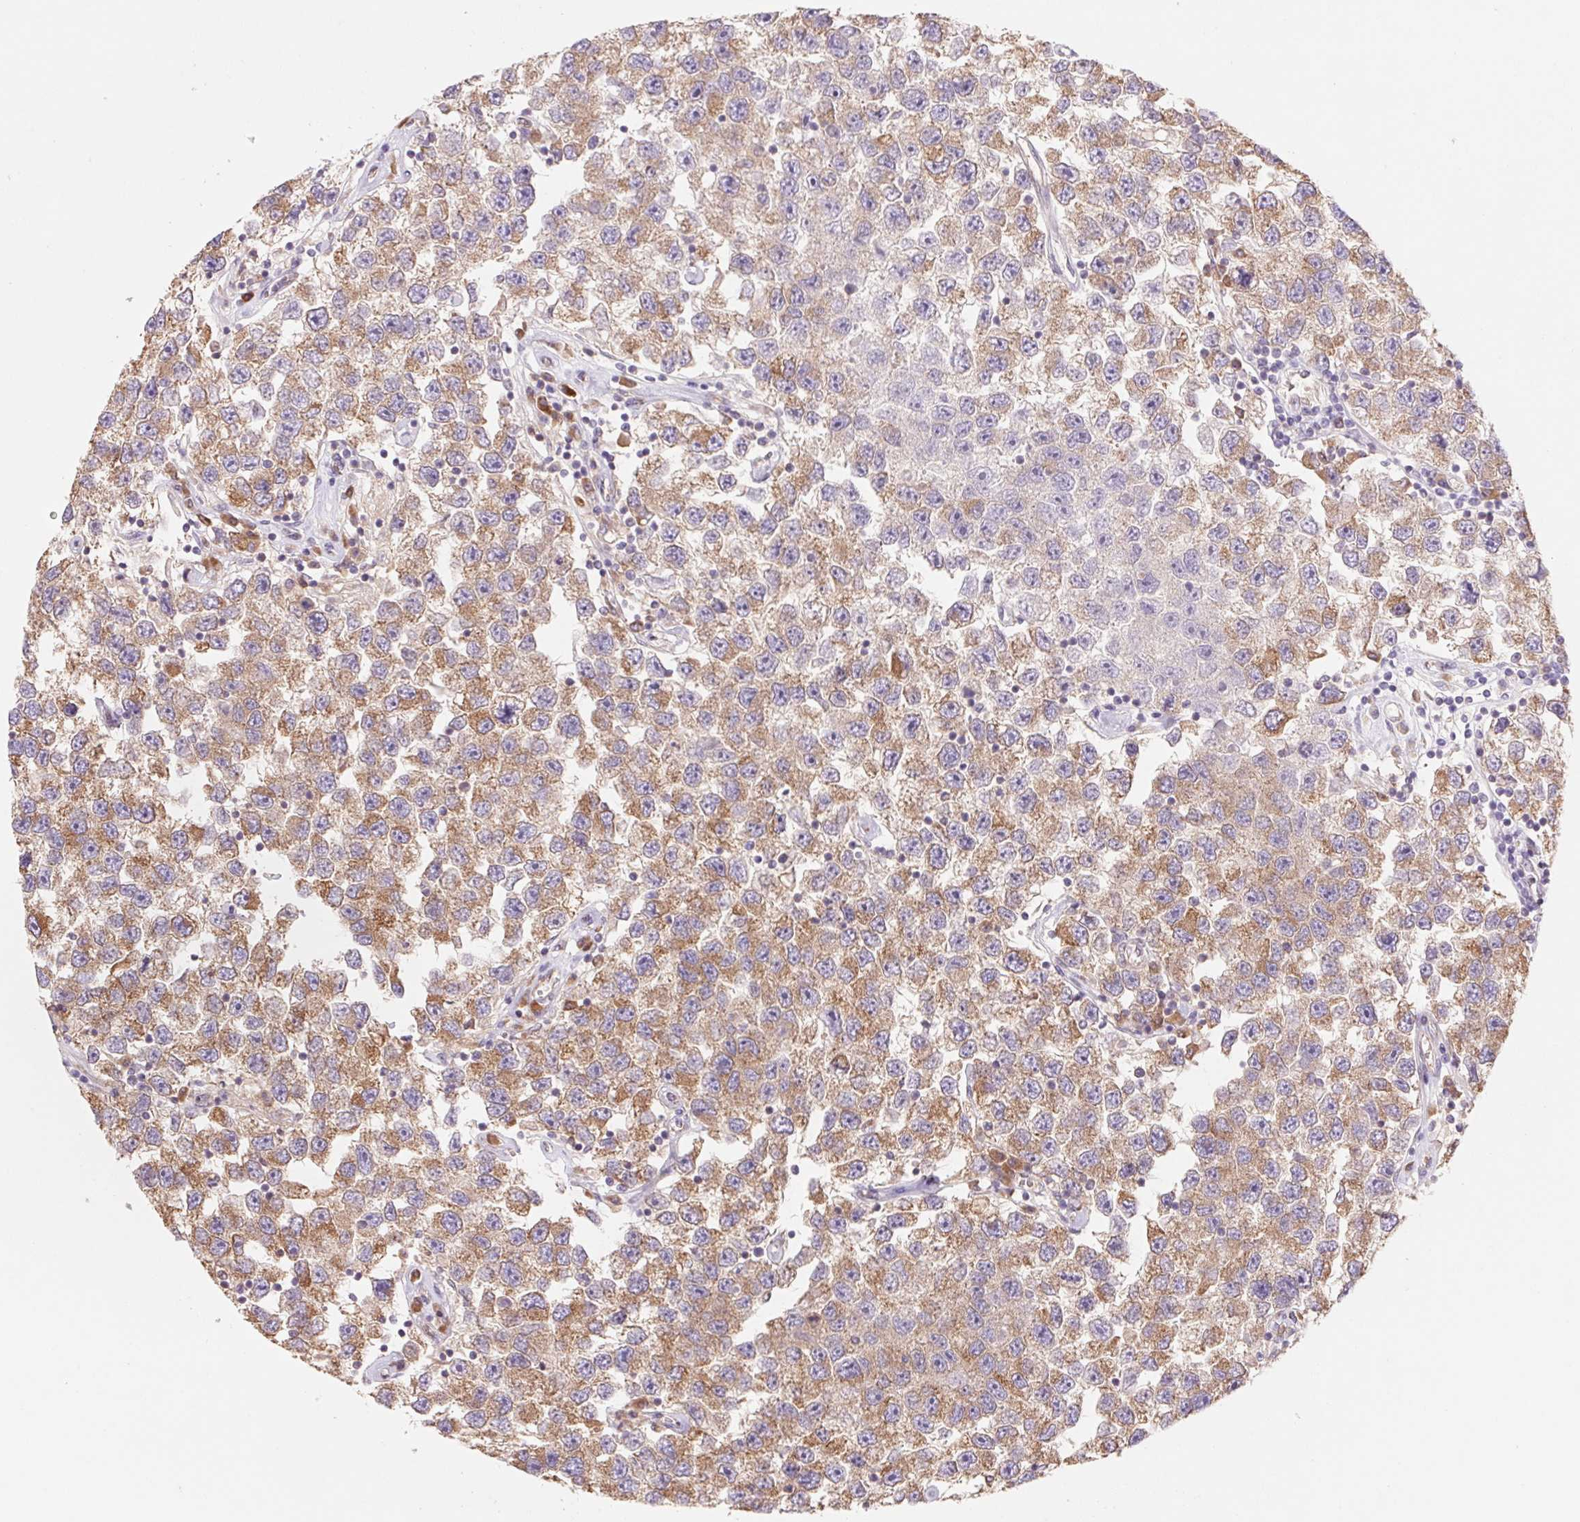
{"staining": {"intensity": "moderate", "quantity": ">75%", "location": "cytoplasmic/membranous"}, "tissue": "testis cancer", "cell_type": "Tumor cells", "image_type": "cancer", "snomed": [{"axis": "morphology", "description": "Seminoma, NOS"}, {"axis": "topography", "description": "Testis"}], "caption": "Human seminoma (testis) stained for a protein (brown) shows moderate cytoplasmic/membranous positive staining in about >75% of tumor cells.", "gene": "RAB1A", "patient": {"sex": "male", "age": 26}}